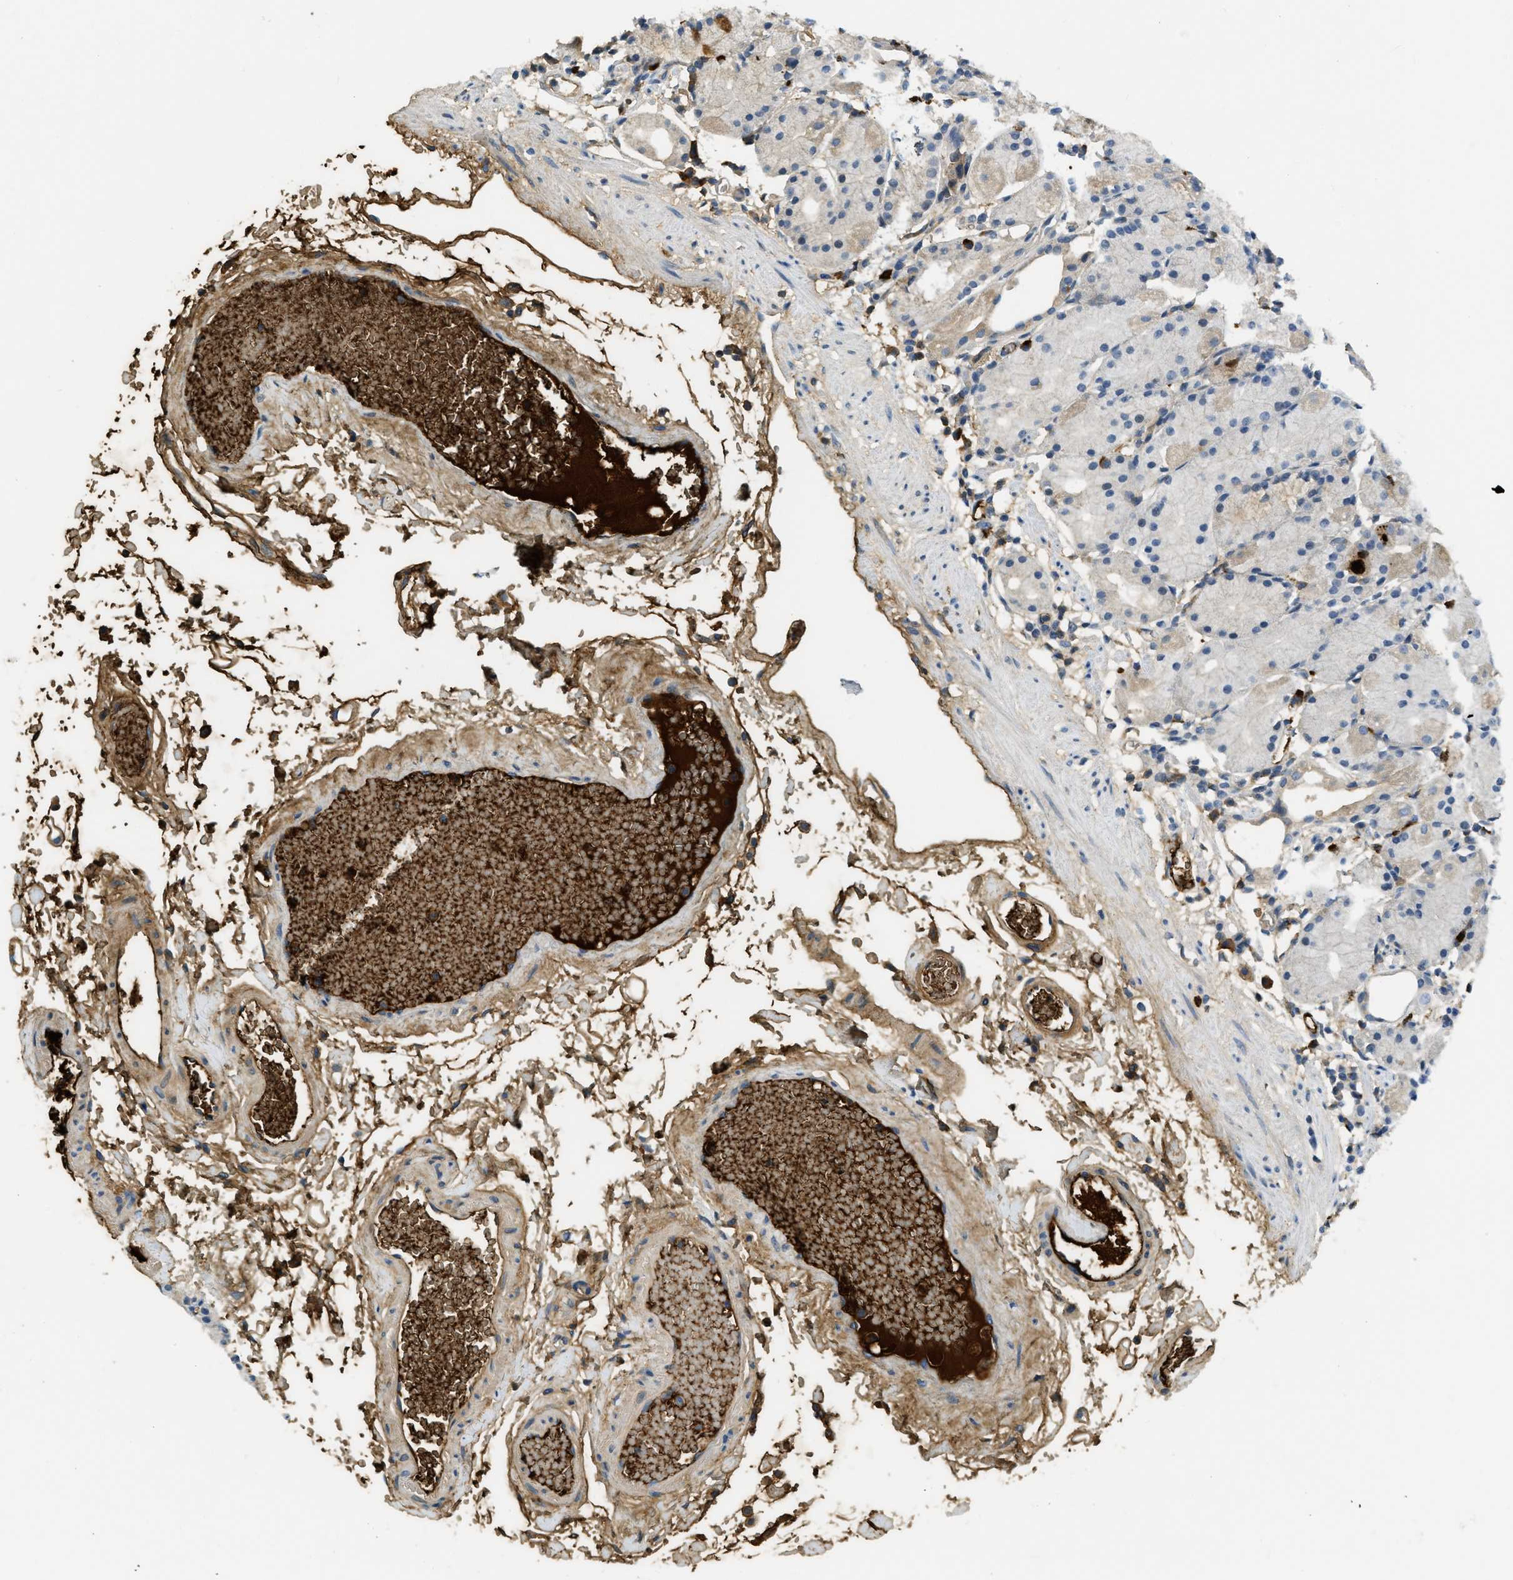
{"staining": {"intensity": "moderate", "quantity": ">75%", "location": "cytoplasmic/membranous"}, "tissue": "stomach", "cell_type": "Glandular cells", "image_type": "normal", "snomed": [{"axis": "morphology", "description": "Normal tissue, NOS"}, {"axis": "topography", "description": "Stomach"}, {"axis": "topography", "description": "Stomach, lower"}], "caption": "A photomicrograph showing moderate cytoplasmic/membranous staining in approximately >75% of glandular cells in benign stomach, as visualized by brown immunohistochemical staining.", "gene": "PRTN3", "patient": {"sex": "female", "age": 75}}